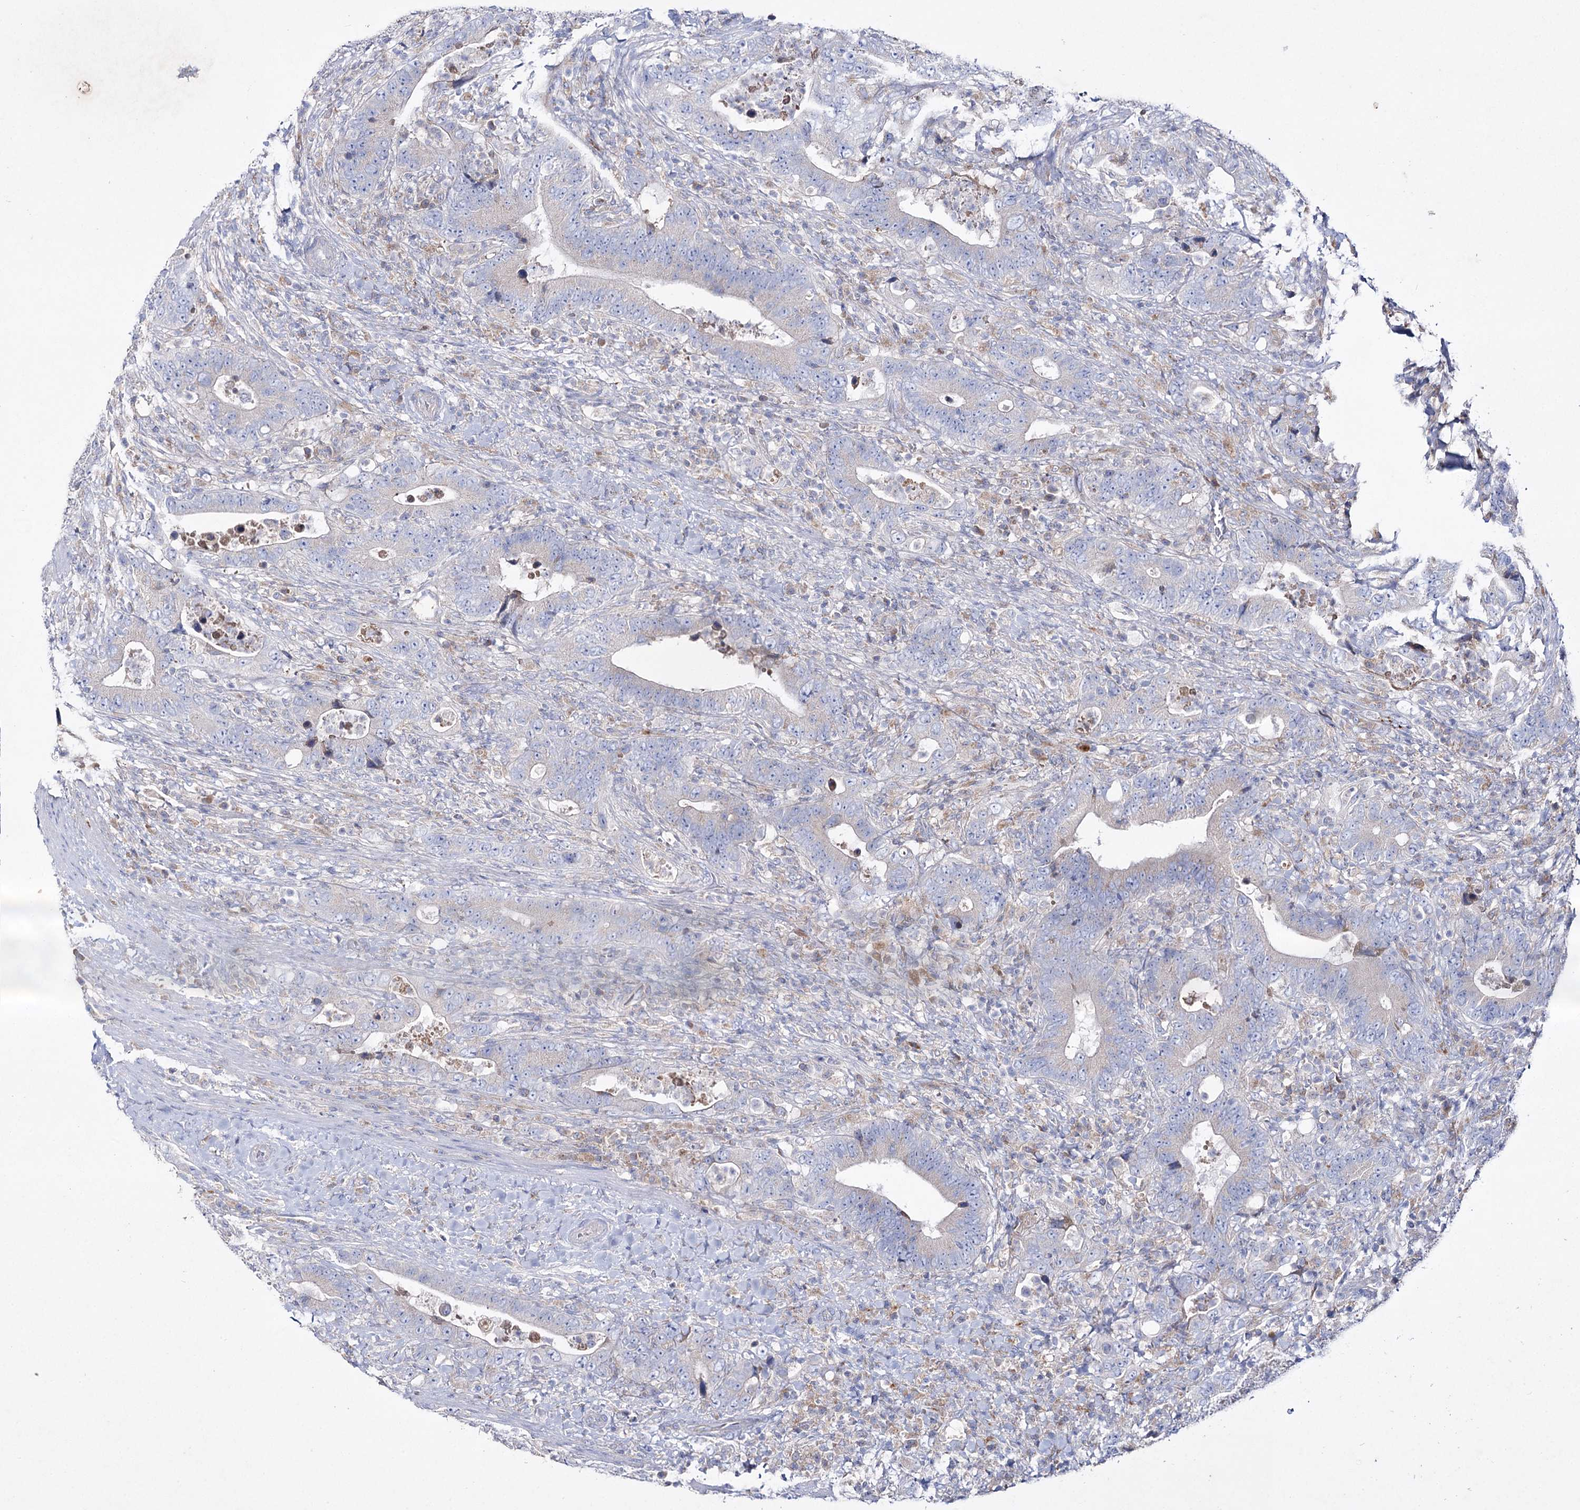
{"staining": {"intensity": "weak", "quantity": "<25%", "location": "cytoplasmic/membranous"}, "tissue": "colorectal cancer", "cell_type": "Tumor cells", "image_type": "cancer", "snomed": [{"axis": "morphology", "description": "Adenocarcinoma, NOS"}, {"axis": "topography", "description": "Colon"}], "caption": "Tumor cells are negative for protein expression in human colorectal adenocarcinoma. Brightfield microscopy of immunohistochemistry stained with DAB (brown) and hematoxylin (blue), captured at high magnification.", "gene": "NAGLU", "patient": {"sex": "female", "age": 75}}